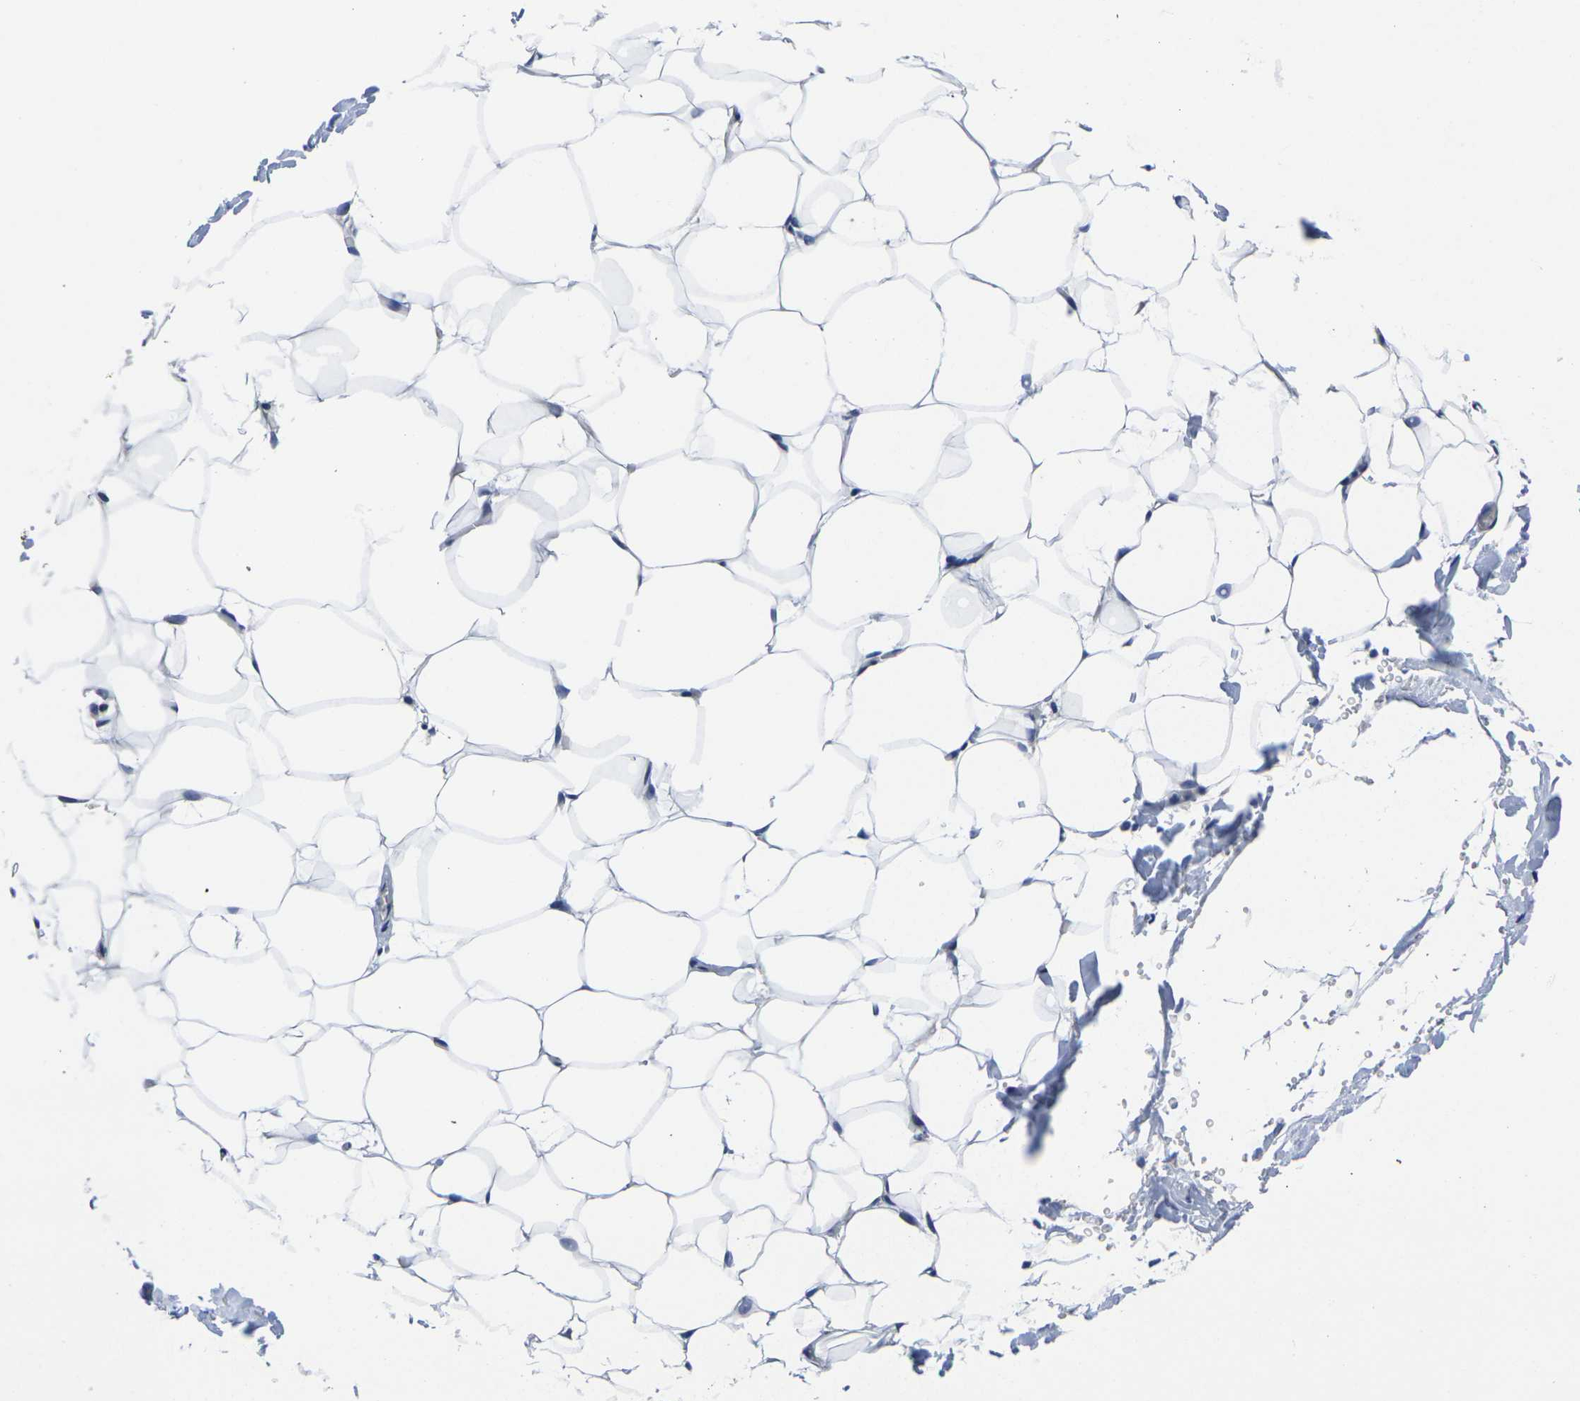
{"staining": {"intensity": "negative", "quantity": "none", "location": "none"}, "tissue": "adipose tissue", "cell_type": "Adipocytes", "image_type": "normal", "snomed": [{"axis": "morphology", "description": "Normal tissue, NOS"}, {"axis": "topography", "description": "Breast"}, {"axis": "topography", "description": "Adipose tissue"}], "caption": "Immunohistochemistry of normal adipose tissue shows no staining in adipocytes.", "gene": "GPR4", "patient": {"sex": "female", "age": 25}}